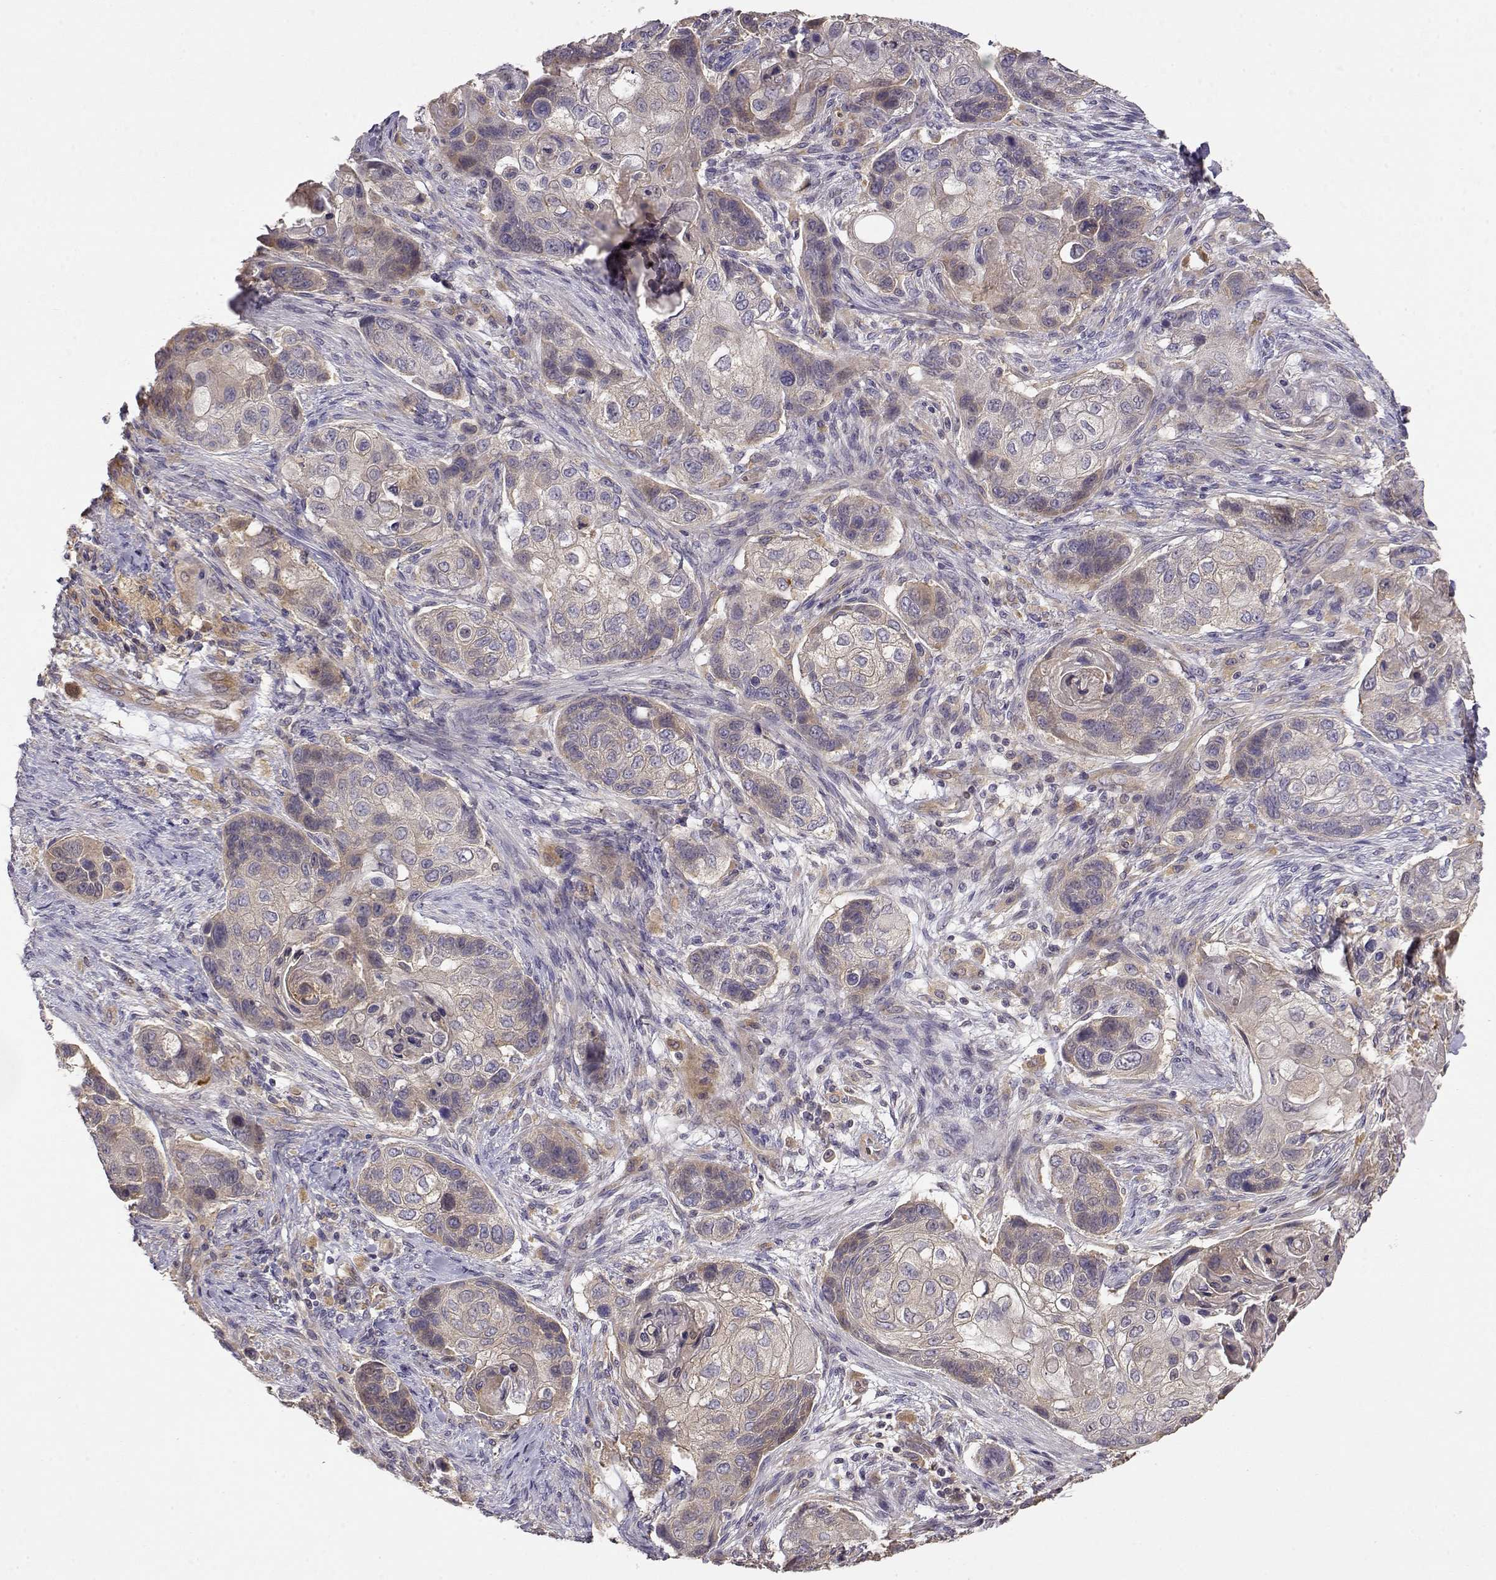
{"staining": {"intensity": "weak", "quantity": "25%-75%", "location": "cytoplasmic/membranous"}, "tissue": "lung cancer", "cell_type": "Tumor cells", "image_type": "cancer", "snomed": [{"axis": "morphology", "description": "Squamous cell carcinoma, NOS"}, {"axis": "topography", "description": "Lung"}], "caption": "This is a micrograph of immunohistochemistry (IHC) staining of lung squamous cell carcinoma, which shows weak positivity in the cytoplasmic/membranous of tumor cells.", "gene": "CRIM1", "patient": {"sex": "male", "age": 69}}